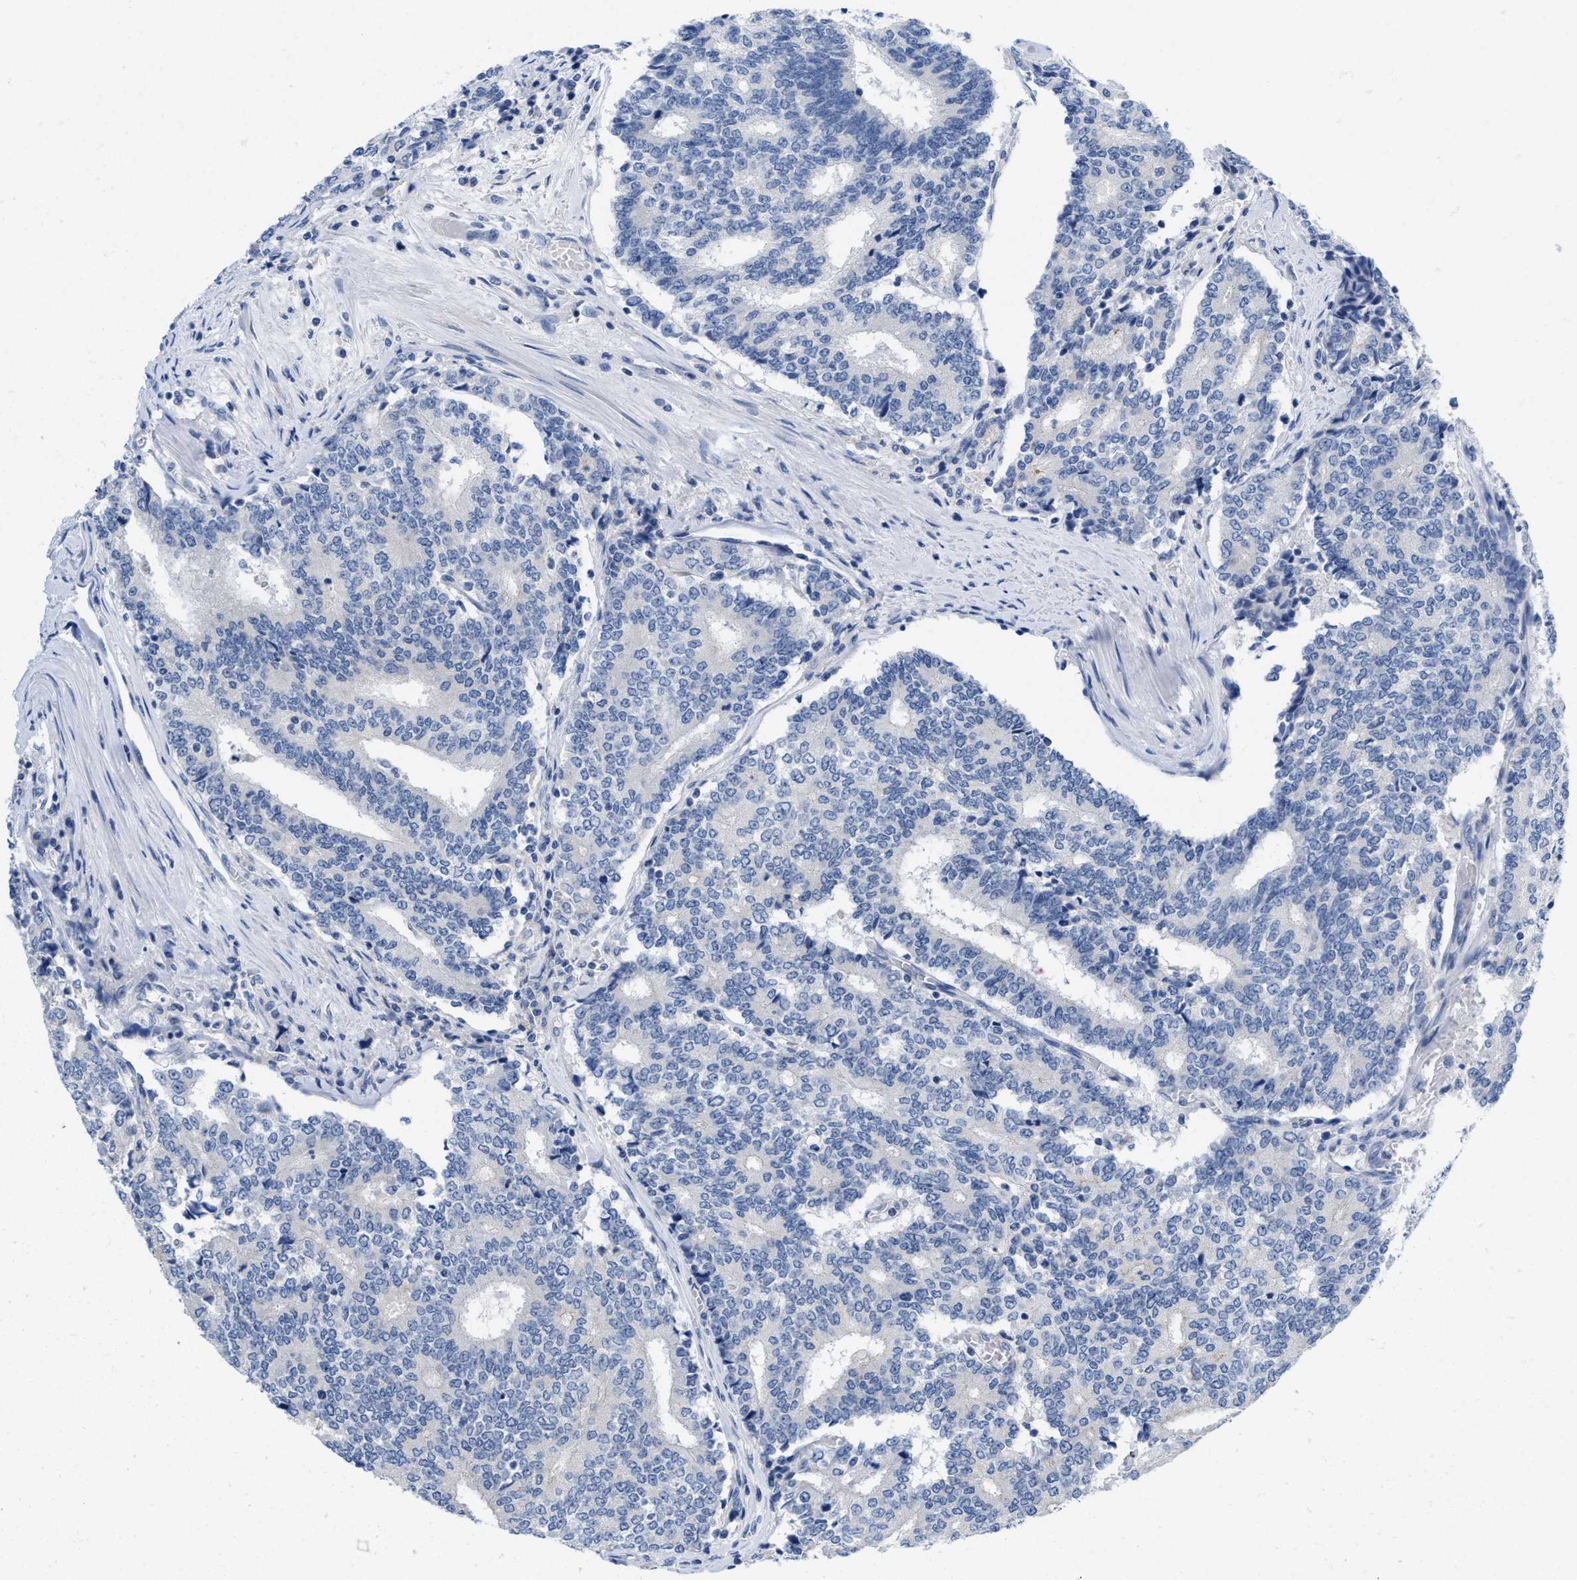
{"staining": {"intensity": "negative", "quantity": "none", "location": "none"}, "tissue": "prostate cancer", "cell_type": "Tumor cells", "image_type": "cancer", "snomed": [{"axis": "morphology", "description": "Normal tissue, NOS"}, {"axis": "morphology", "description": "Adenocarcinoma, High grade"}, {"axis": "topography", "description": "Prostate"}, {"axis": "topography", "description": "Seminal veicle"}], "caption": "Tumor cells show no significant staining in prostate cancer.", "gene": "PYY", "patient": {"sex": "male", "age": 55}}